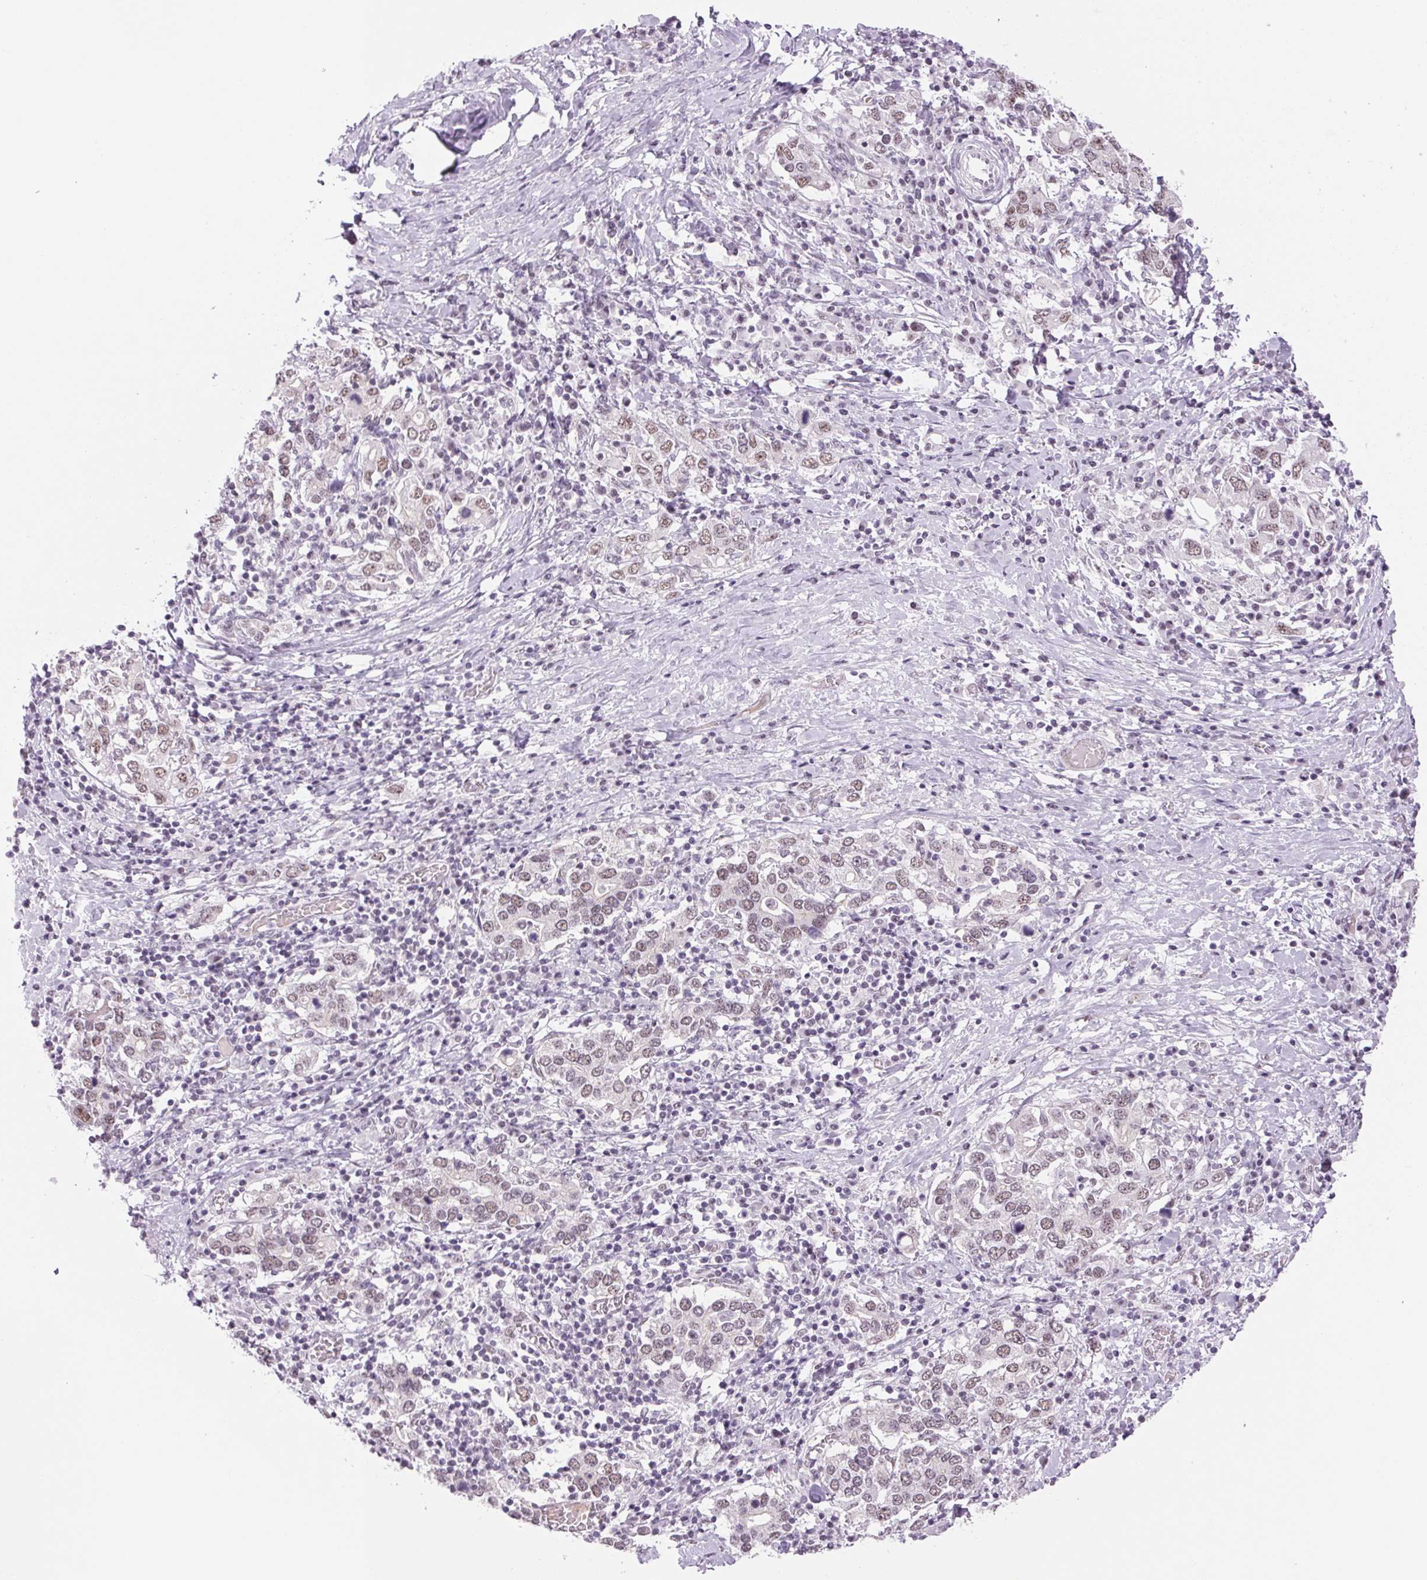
{"staining": {"intensity": "weak", "quantity": "25%-75%", "location": "nuclear"}, "tissue": "stomach cancer", "cell_type": "Tumor cells", "image_type": "cancer", "snomed": [{"axis": "morphology", "description": "Adenocarcinoma, NOS"}, {"axis": "topography", "description": "Stomach, upper"}, {"axis": "topography", "description": "Stomach"}], "caption": "Tumor cells show low levels of weak nuclear expression in approximately 25%-75% of cells in human stomach cancer. (brown staining indicates protein expression, while blue staining denotes nuclei).", "gene": "ZC3H14", "patient": {"sex": "male", "age": 62}}